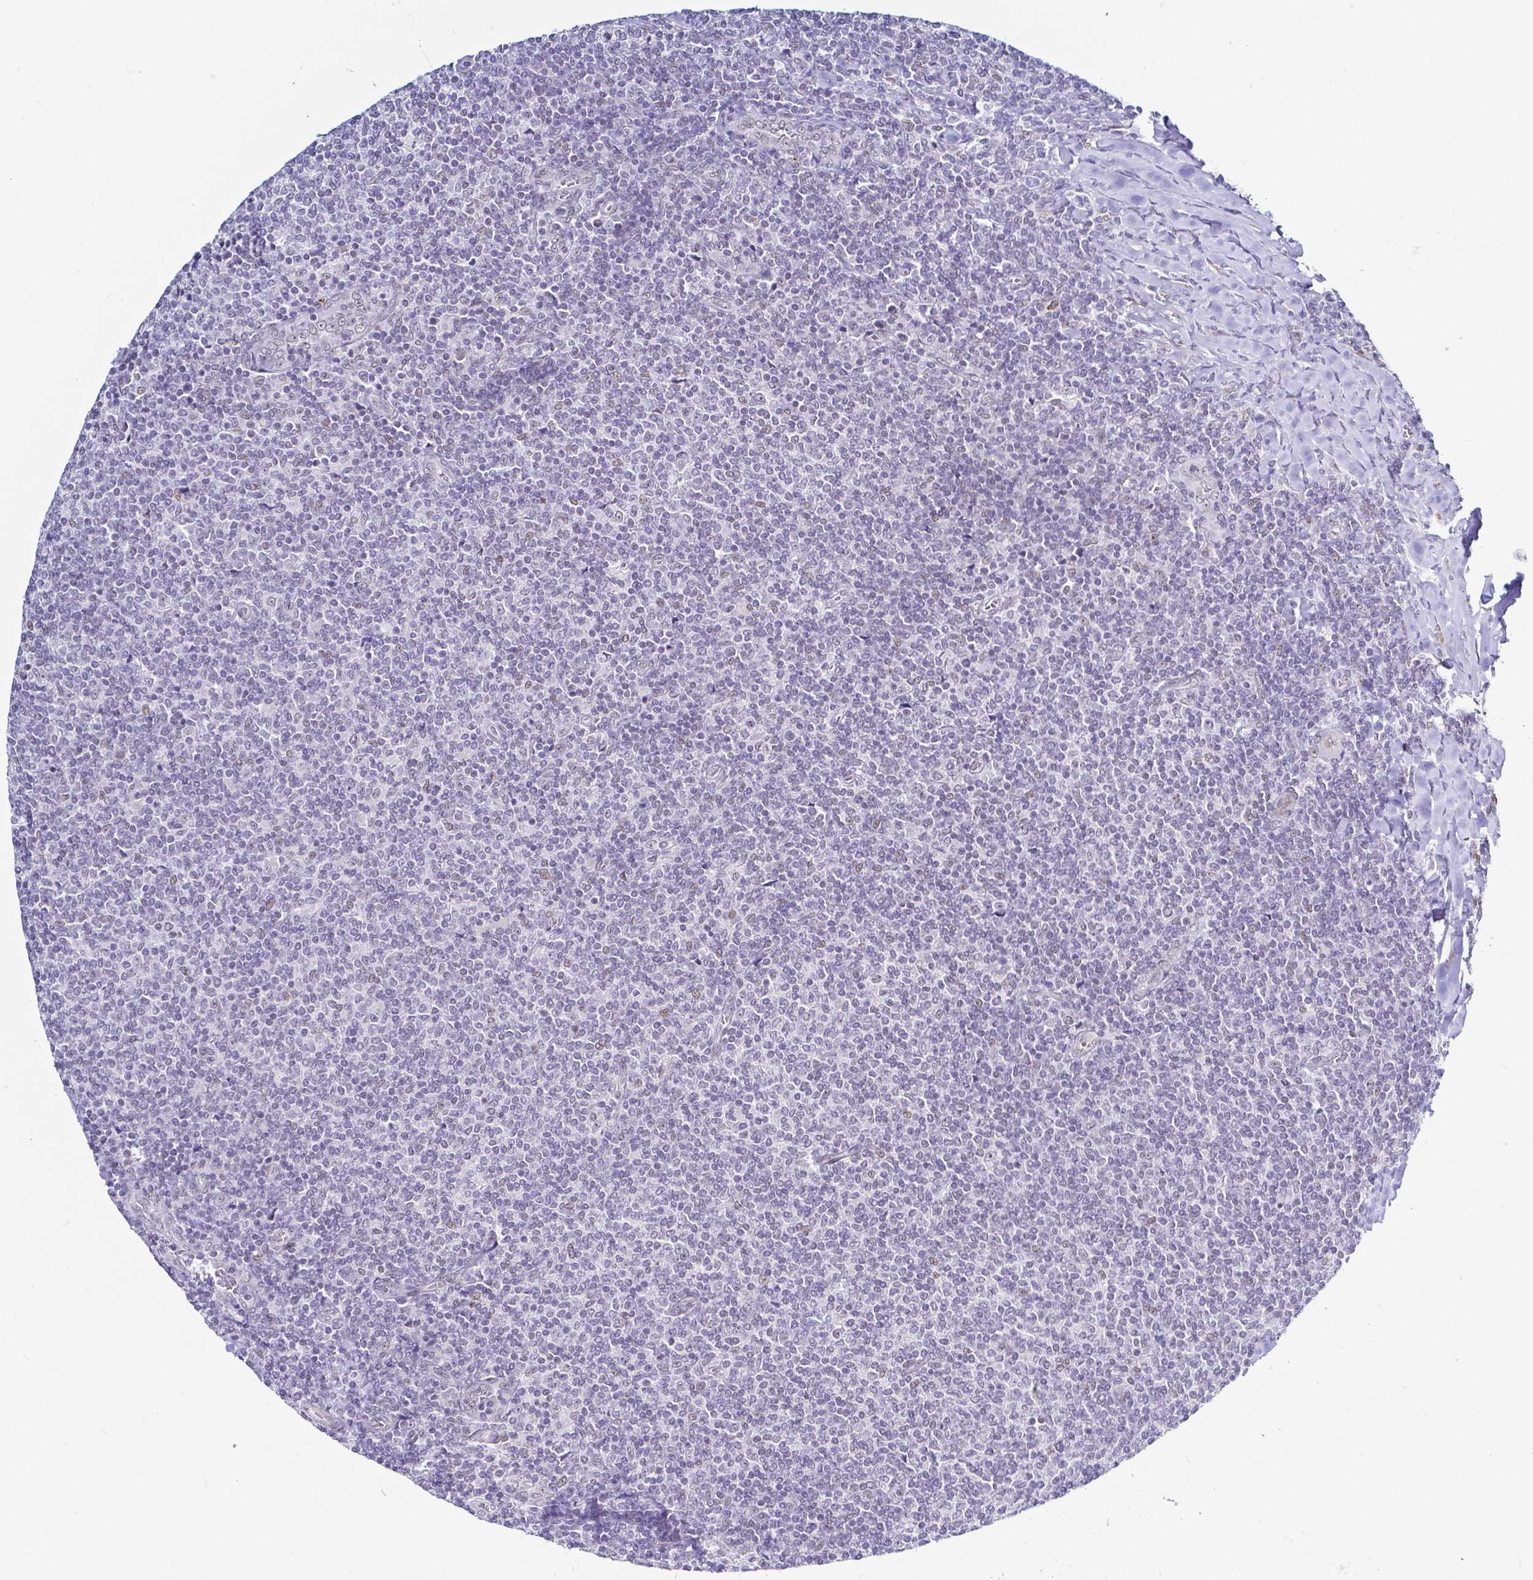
{"staining": {"intensity": "negative", "quantity": "none", "location": "none"}, "tissue": "lymphoma", "cell_type": "Tumor cells", "image_type": "cancer", "snomed": [{"axis": "morphology", "description": "Malignant lymphoma, non-Hodgkin's type, Low grade"}, {"axis": "topography", "description": "Lymph node"}], "caption": "DAB (3,3'-diaminobenzidine) immunohistochemical staining of lymphoma shows no significant expression in tumor cells. (DAB IHC with hematoxylin counter stain).", "gene": "FAM83G", "patient": {"sex": "male", "age": 52}}